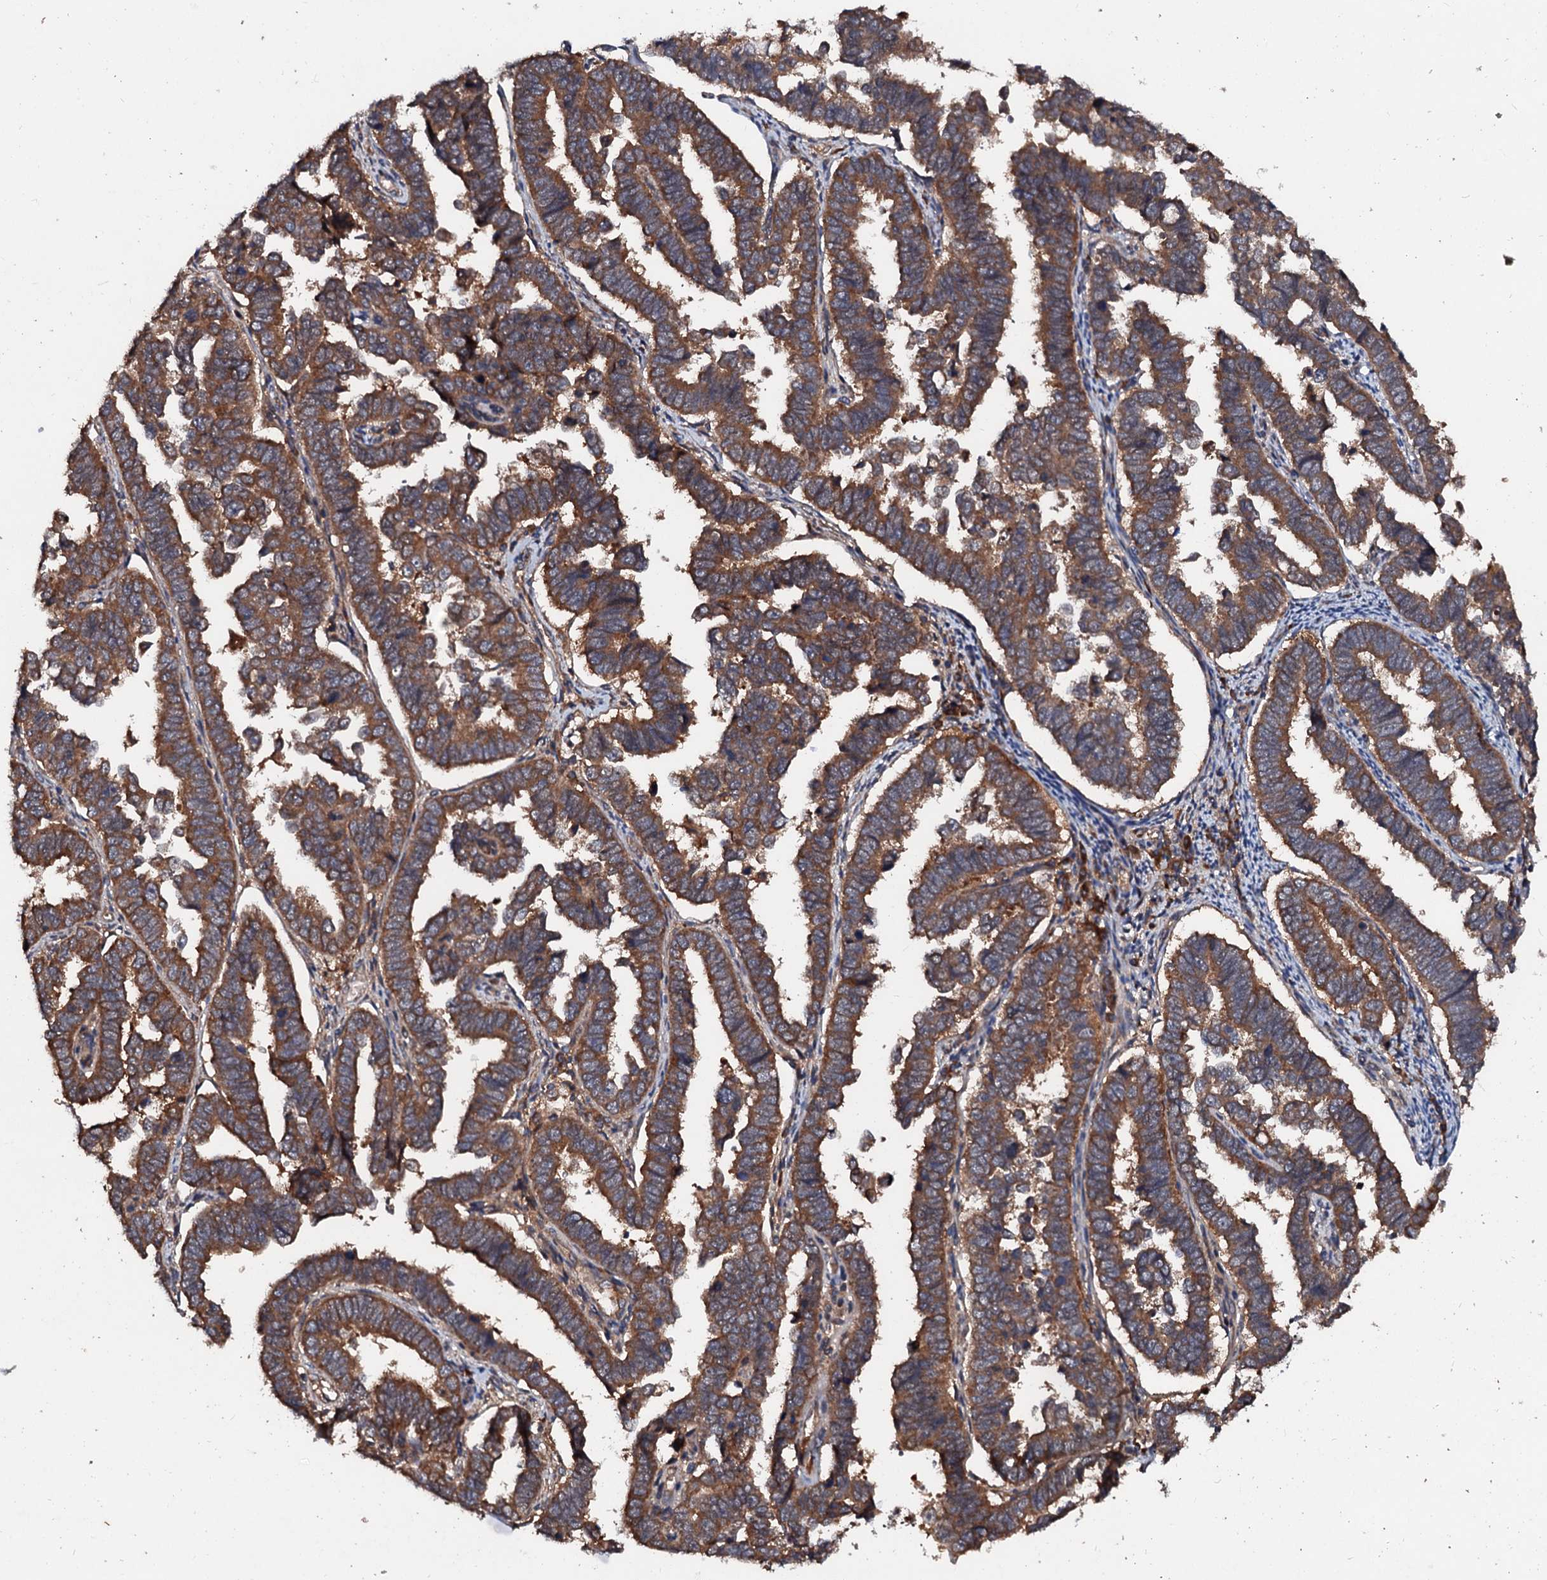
{"staining": {"intensity": "moderate", "quantity": ">75%", "location": "cytoplasmic/membranous"}, "tissue": "endometrial cancer", "cell_type": "Tumor cells", "image_type": "cancer", "snomed": [{"axis": "morphology", "description": "Adenocarcinoma, NOS"}, {"axis": "topography", "description": "Endometrium"}], "caption": "The histopathology image reveals immunohistochemical staining of endometrial adenocarcinoma. There is moderate cytoplasmic/membranous staining is identified in approximately >75% of tumor cells.", "gene": "EXTL1", "patient": {"sex": "female", "age": 75}}